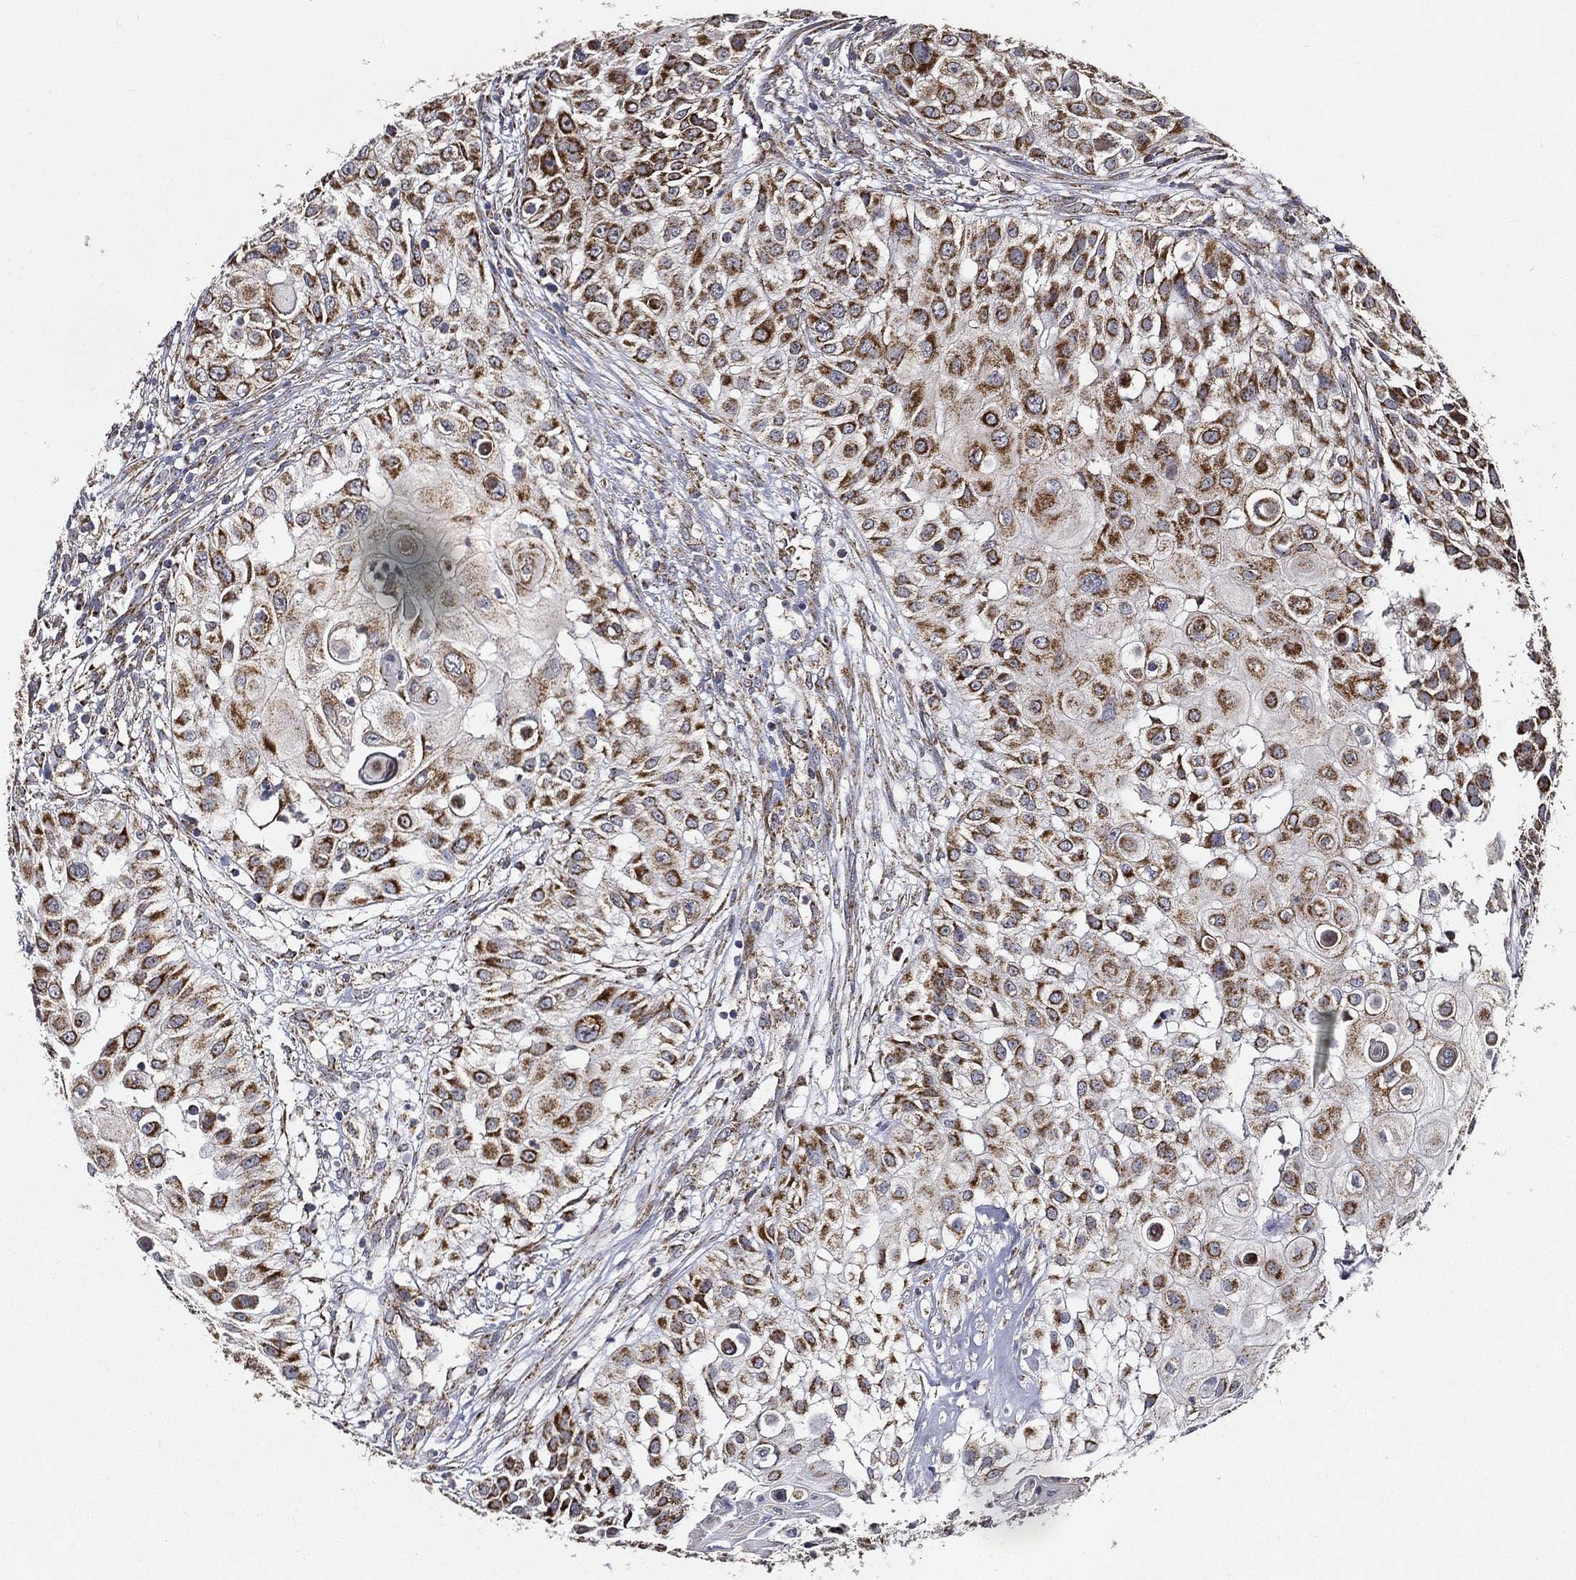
{"staining": {"intensity": "strong", "quantity": ">75%", "location": "cytoplasmic/membranous"}, "tissue": "urothelial cancer", "cell_type": "Tumor cells", "image_type": "cancer", "snomed": [{"axis": "morphology", "description": "Urothelial carcinoma, High grade"}, {"axis": "topography", "description": "Urinary bladder"}], "caption": "The image exhibits staining of urothelial cancer, revealing strong cytoplasmic/membranous protein staining (brown color) within tumor cells. (brown staining indicates protein expression, while blue staining denotes nuclei).", "gene": "NDUFAB1", "patient": {"sex": "female", "age": 79}}